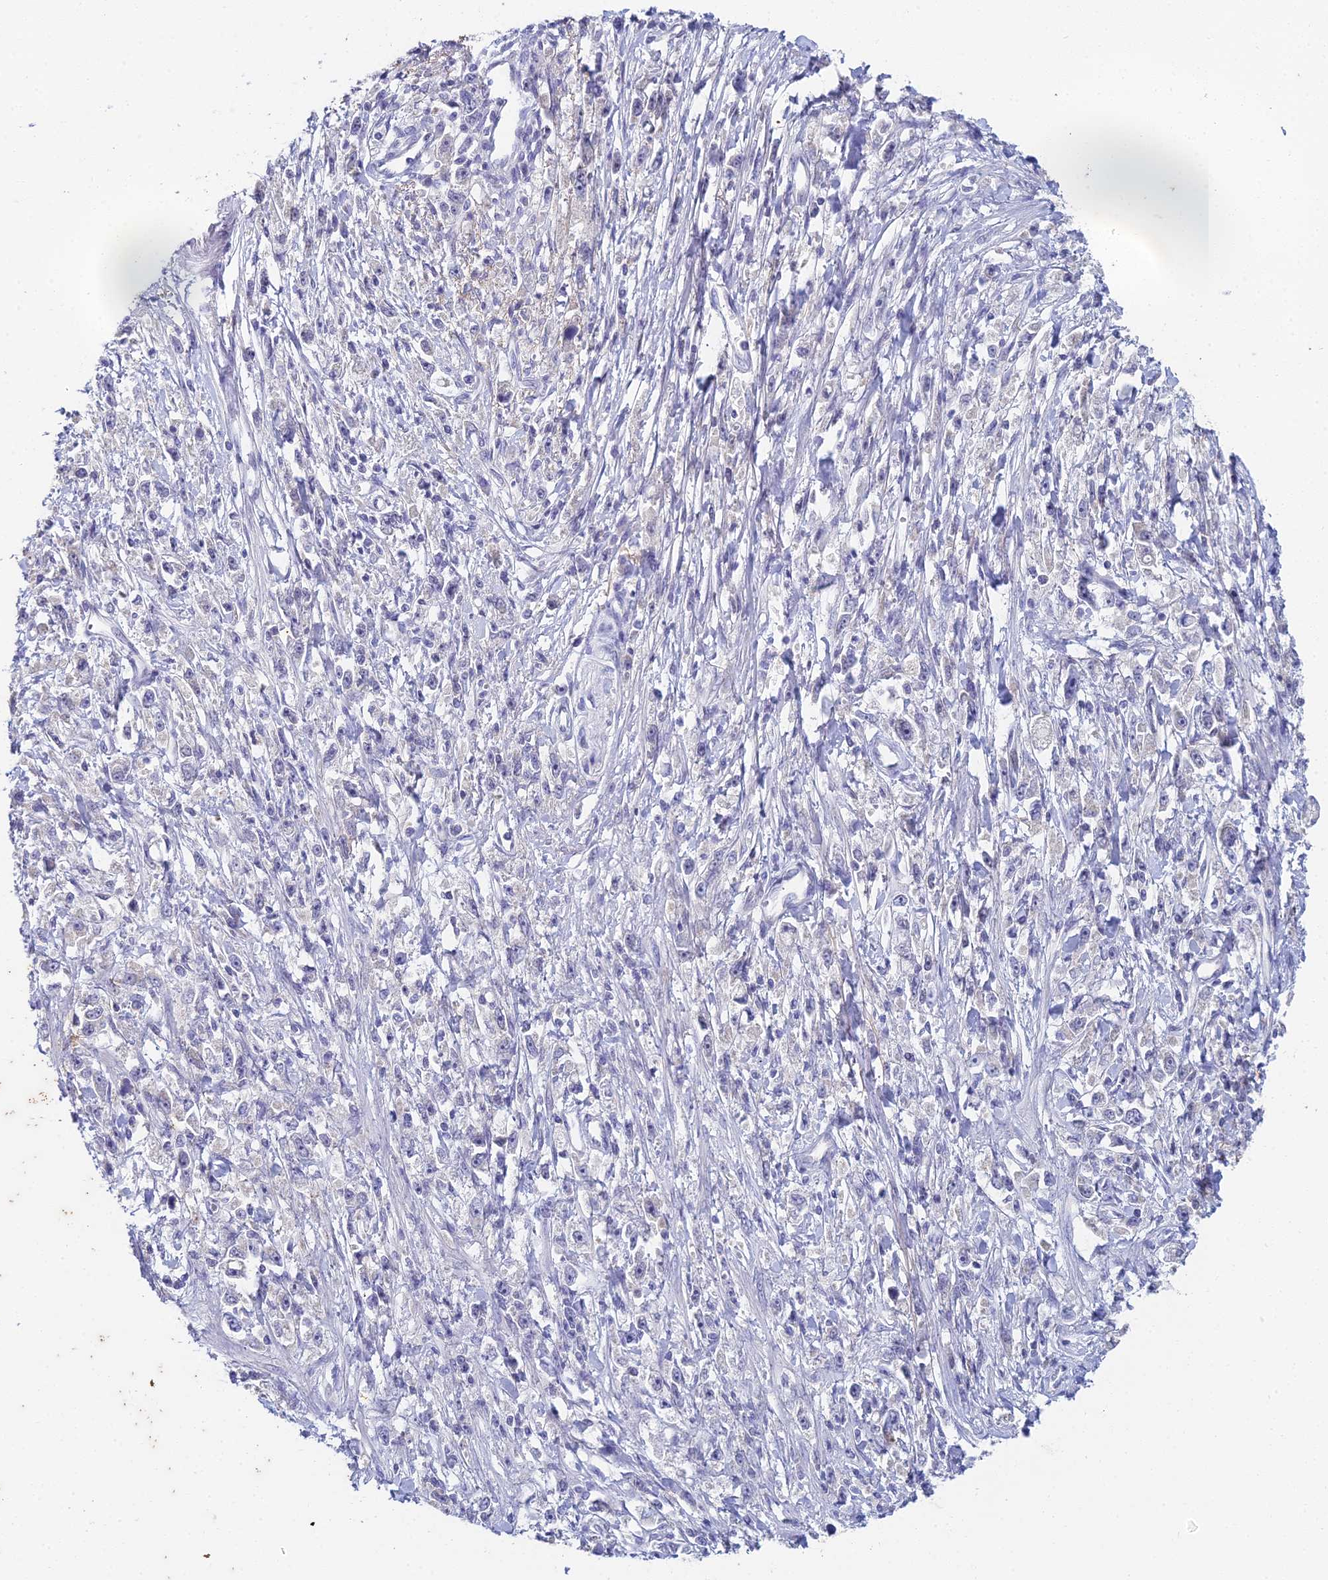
{"staining": {"intensity": "negative", "quantity": "none", "location": "none"}, "tissue": "stomach cancer", "cell_type": "Tumor cells", "image_type": "cancer", "snomed": [{"axis": "morphology", "description": "Adenocarcinoma, NOS"}, {"axis": "topography", "description": "Stomach"}], "caption": "There is no significant positivity in tumor cells of stomach adenocarcinoma.", "gene": "EEF2KMT", "patient": {"sex": "female", "age": 59}}